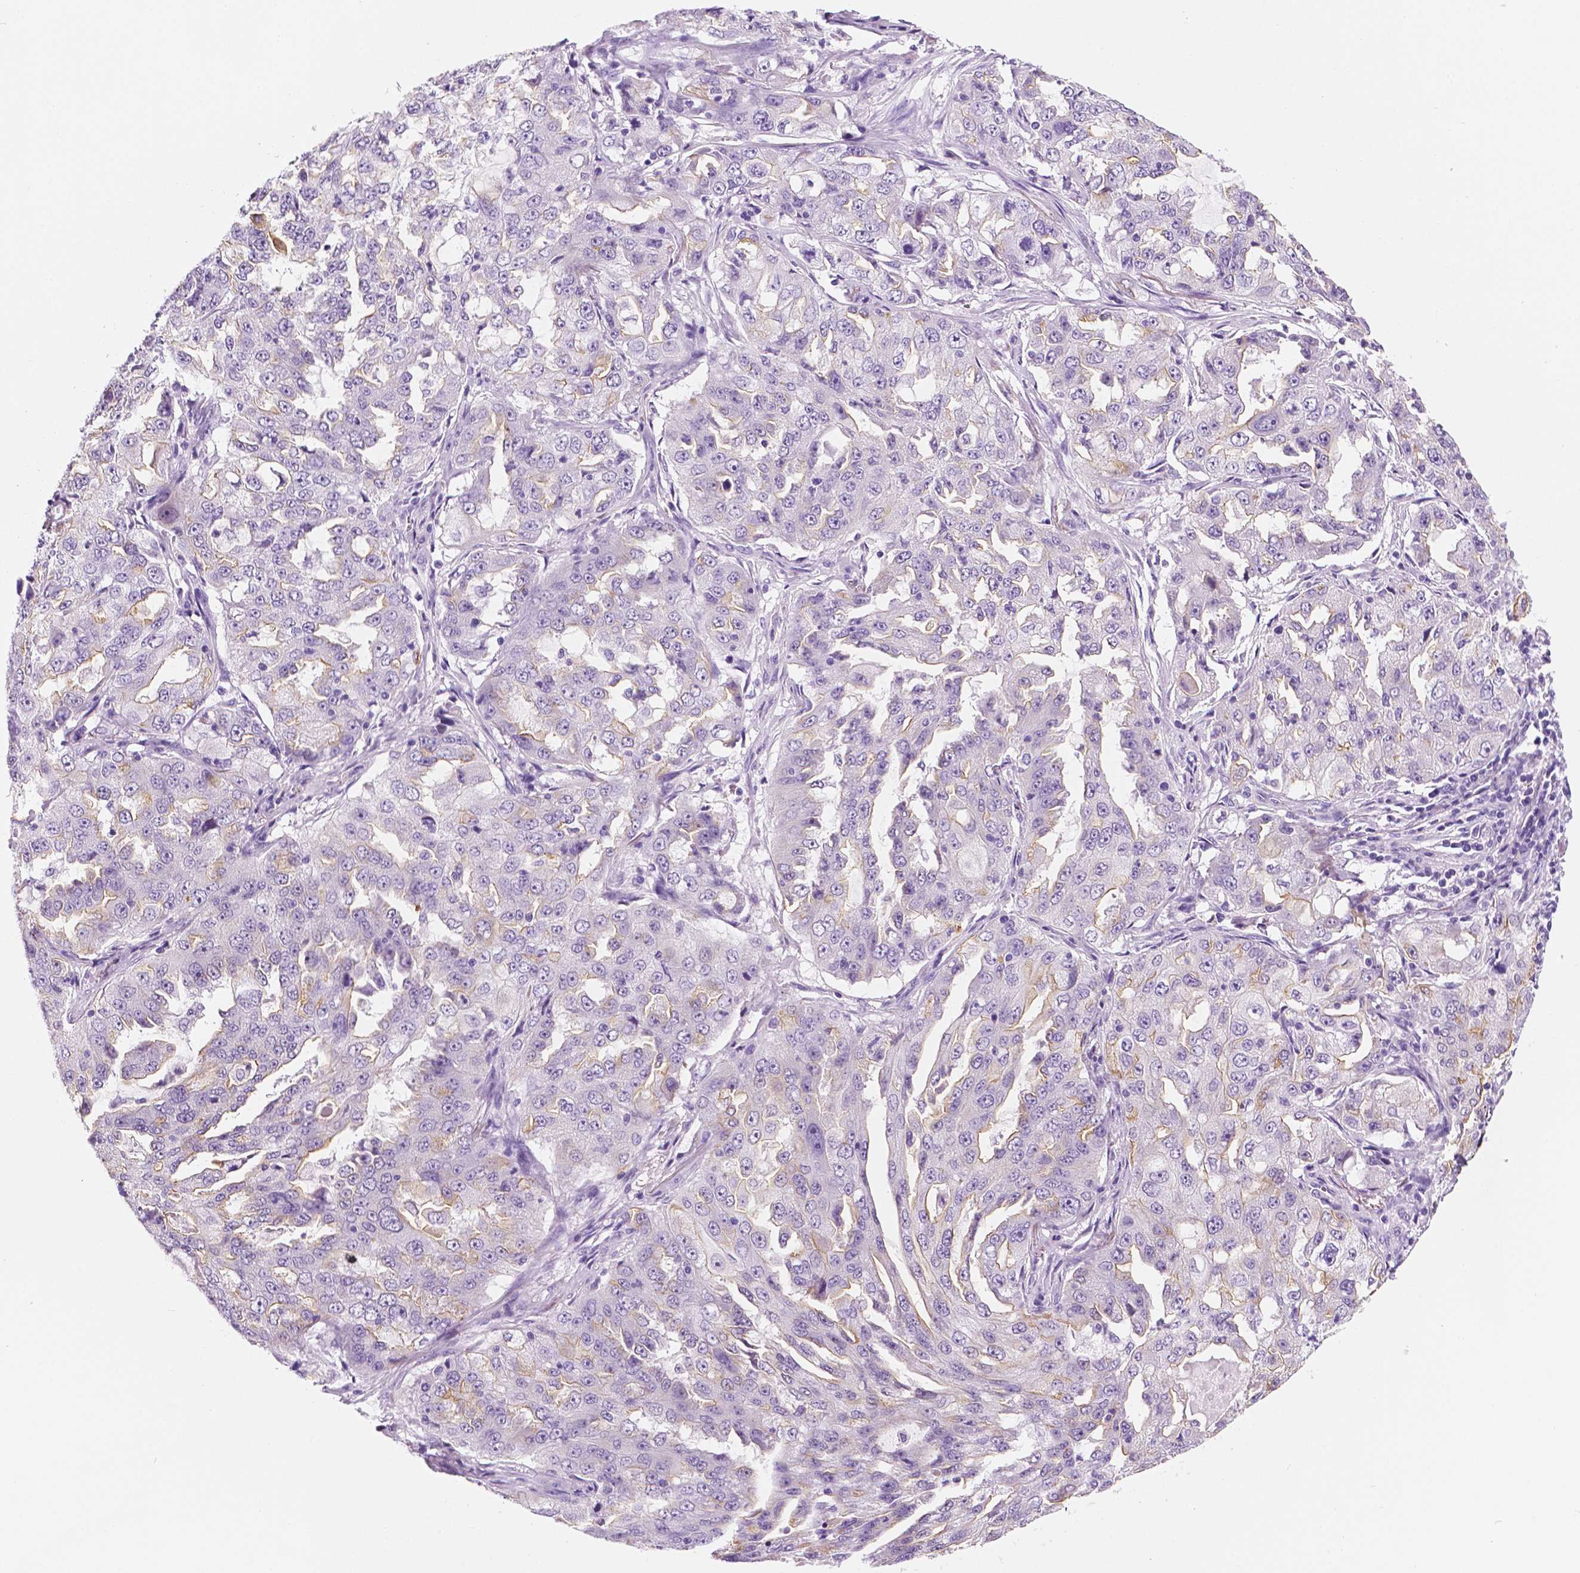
{"staining": {"intensity": "negative", "quantity": "none", "location": "none"}, "tissue": "lung cancer", "cell_type": "Tumor cells", "image_type": "cancer", "snomed": [{"axis": "morphology", "description": "Adenocarcinoma, NOS"}, {"axis": "topography", "description": "Lung"}], "caption": "Protein analysis of lung cancer exhibits no significant positivity in tumor cells.", "gene": "PPL", "patient": {"sex": "female", "age": 61}}